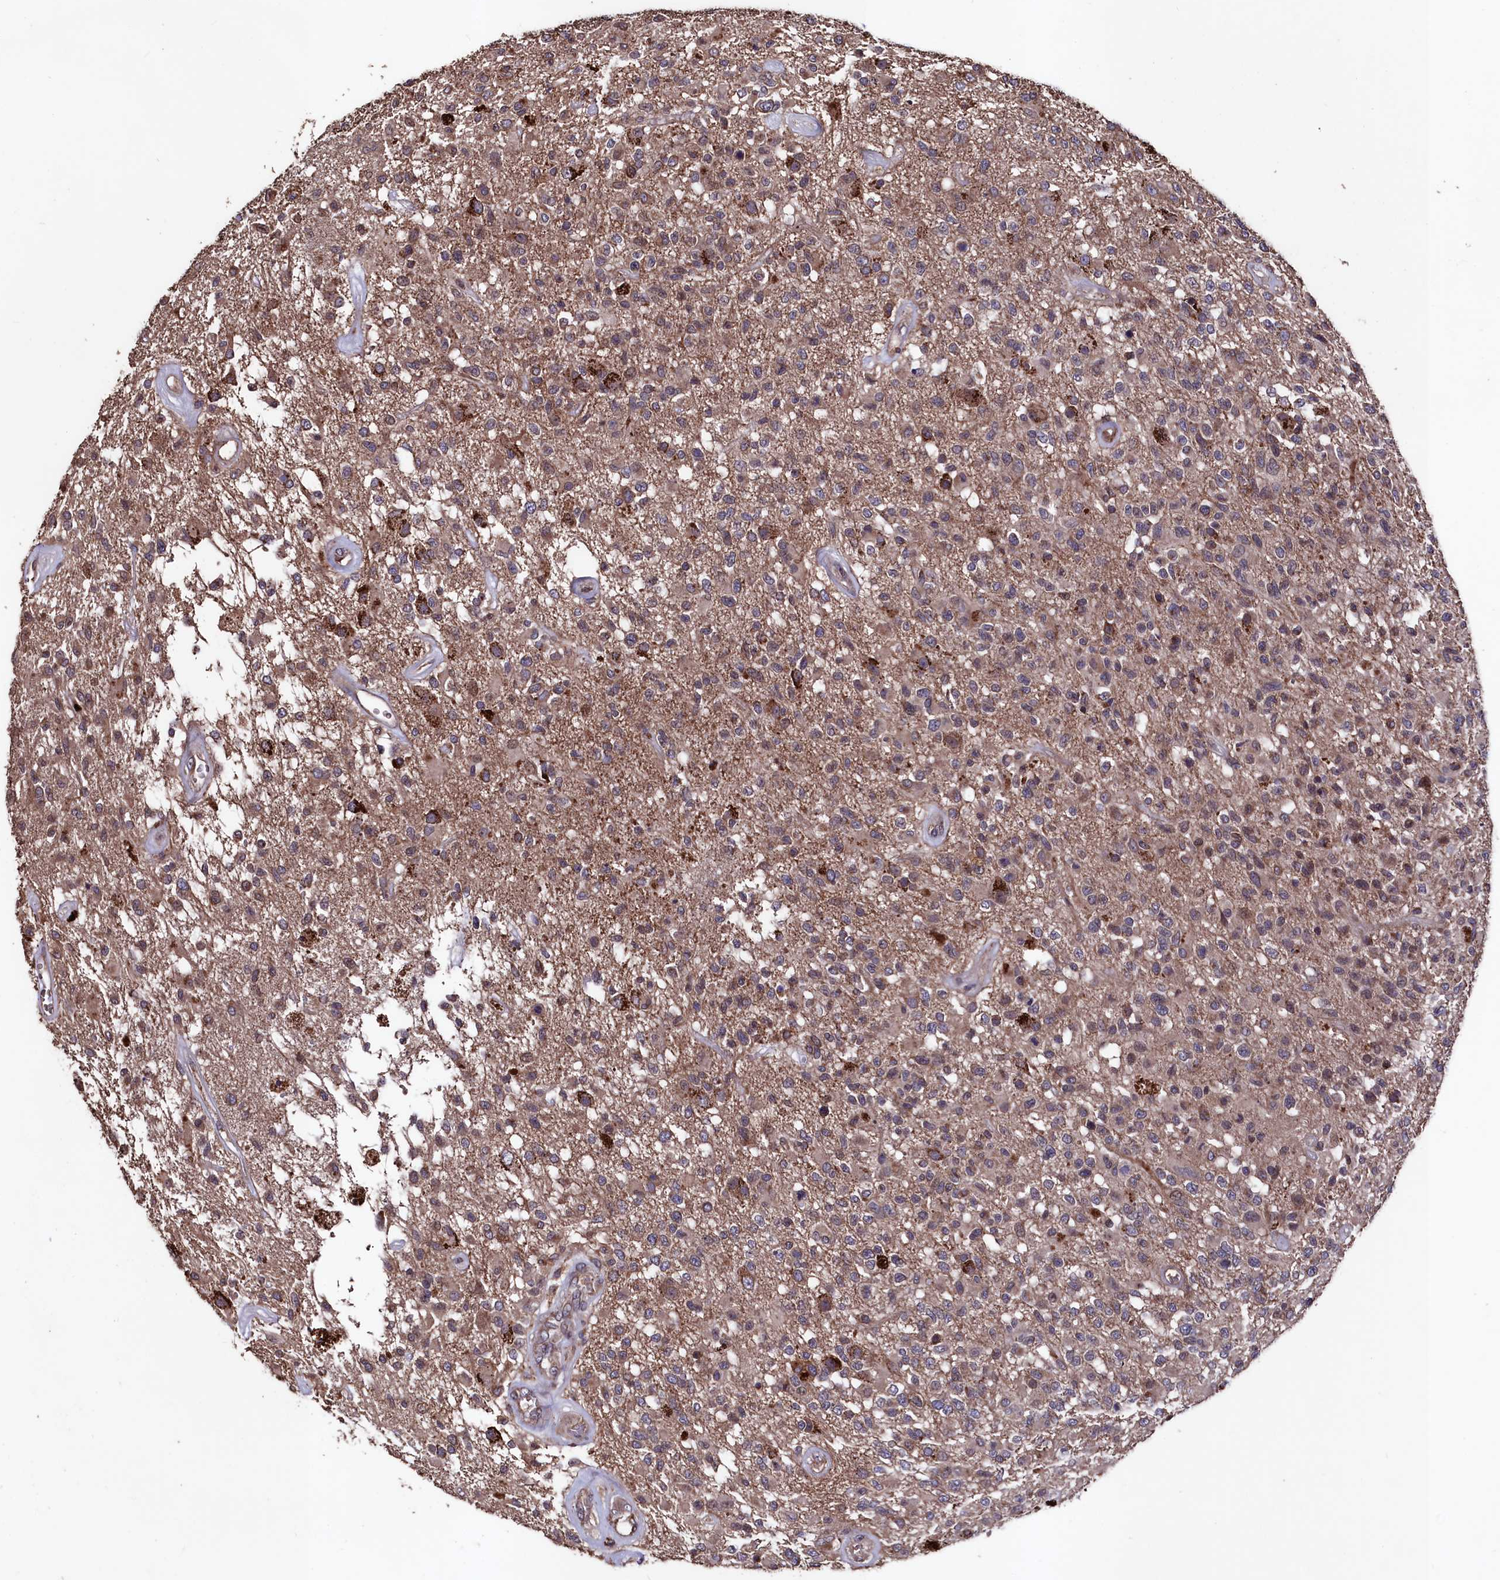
{"staining": {"intensity": "weak", "quantity": "25%-75%", "location": "cytoplasmic/membranous"}, "tissue": "glioma", "cell_type": "Tumor cells", "image_type": "cancer", "snomed": [{"axis": "morphology", "description": "Glioma, malignant, High grade"}, {"axis": "morphology", "description": "Glioblastoma, NOS"}, {"axis": "topography", "description": "Brain"}], "caption": "Weak cytoplasmic/membranous expression is present in about 25%-75% of tumor cells in glioma. The staining was performed using DAB to visualize the protein expression in brown, while the nuclei were stained in blue with hematoxylin (Magnification: 20x).", "gene": "MYO1H", "patient": {"sex": "male", "age": 60}}